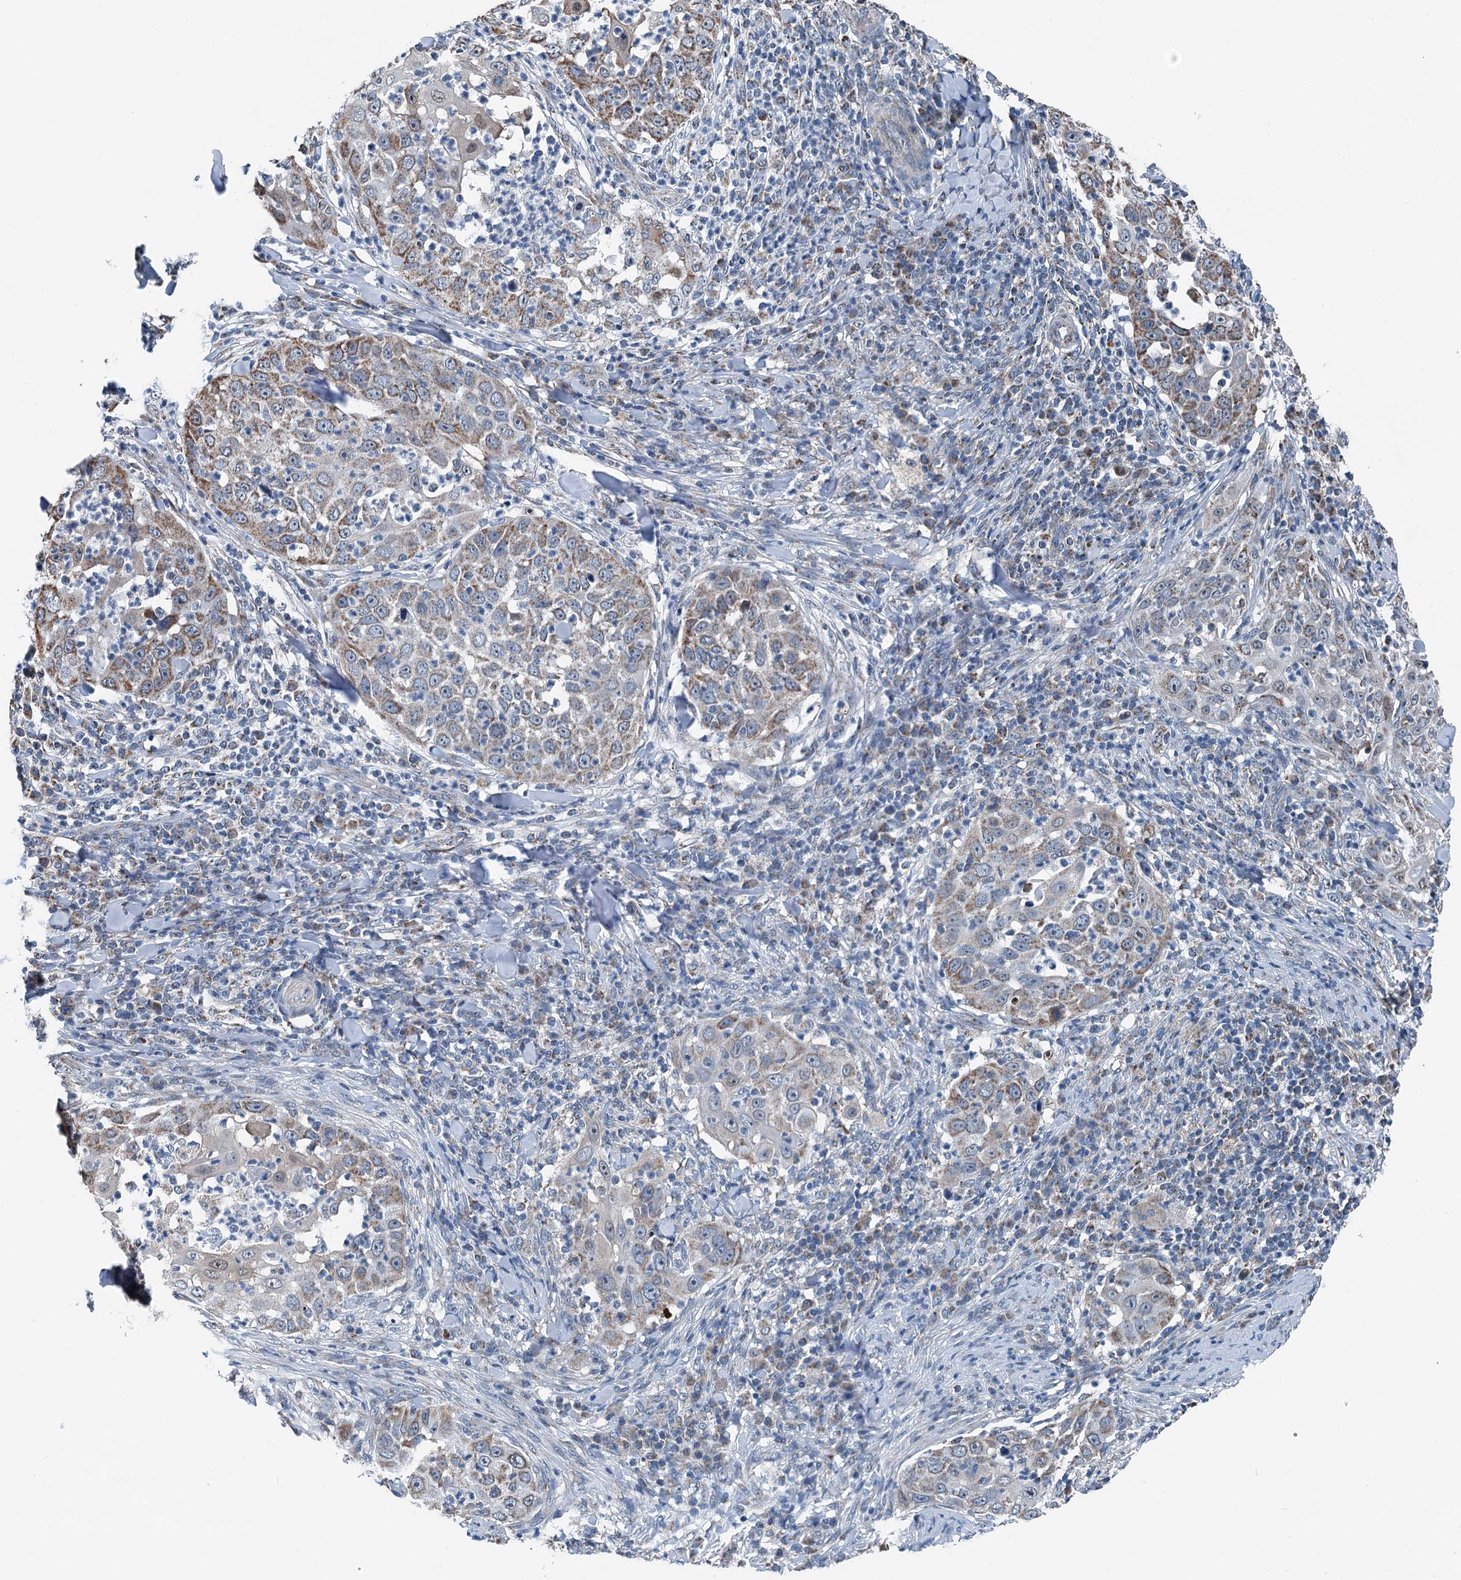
{"staining": {"intensity": "moderate", "quantity": "25%-75%", "location": "cytoplasmic/membranous"}, "tissue": "skin cancer", "cell_type": "Tumor cells", "image_type": "cancer", "snomed": [{"axis": "morphology", "description": "Squamous cell carcinoma, NOS"}, {"axis": "topography", "description": "Skin"}], "caption": "Moderate cytoplasmic/membranous positivity for a protein is seen in about 25%-75% of tumor cells of skin squamous cell carcinoma using IHC.", "gene": "TRPT1", "patient": {"sex": "female", "age": 44}}